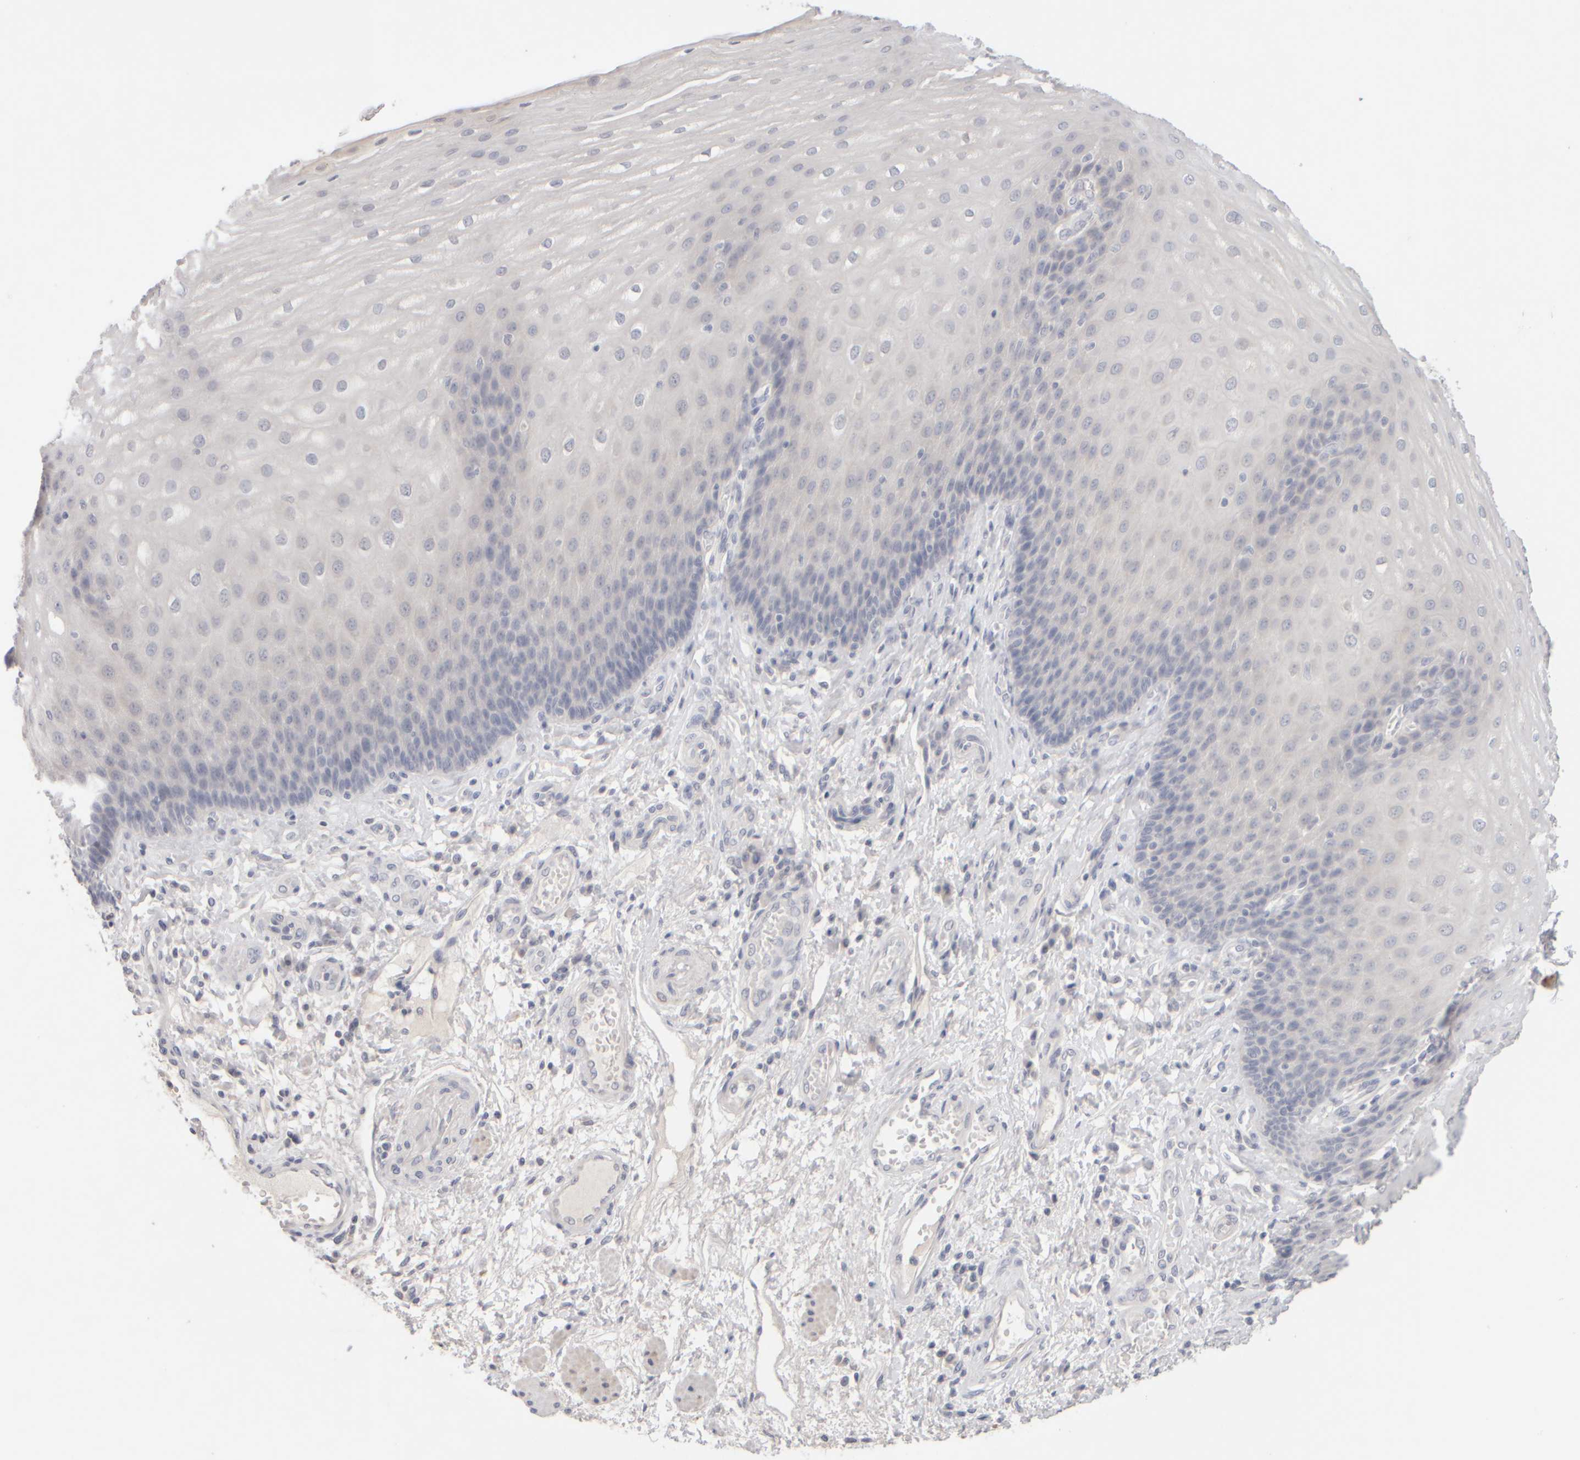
{"staining": {"intensity": "negative", "quantity": "none", "location": "none"}, "tissue": "esophagus", "cell_type": "Squamous epithelial cells", "image_type": "normal", "snomed": [{"axis": "morphology", "description": "Normal tissue, NOS"}, {"axis": "topography", "description": "Esophagus"}], "caption": "This is an immunohistochemistry (IHC) photomicrograph of benign human esophagus. There is no positivity in squamous epithelial cells.", "gene": "ZNF112", "patient": {"sex": "male", "age": 54}}